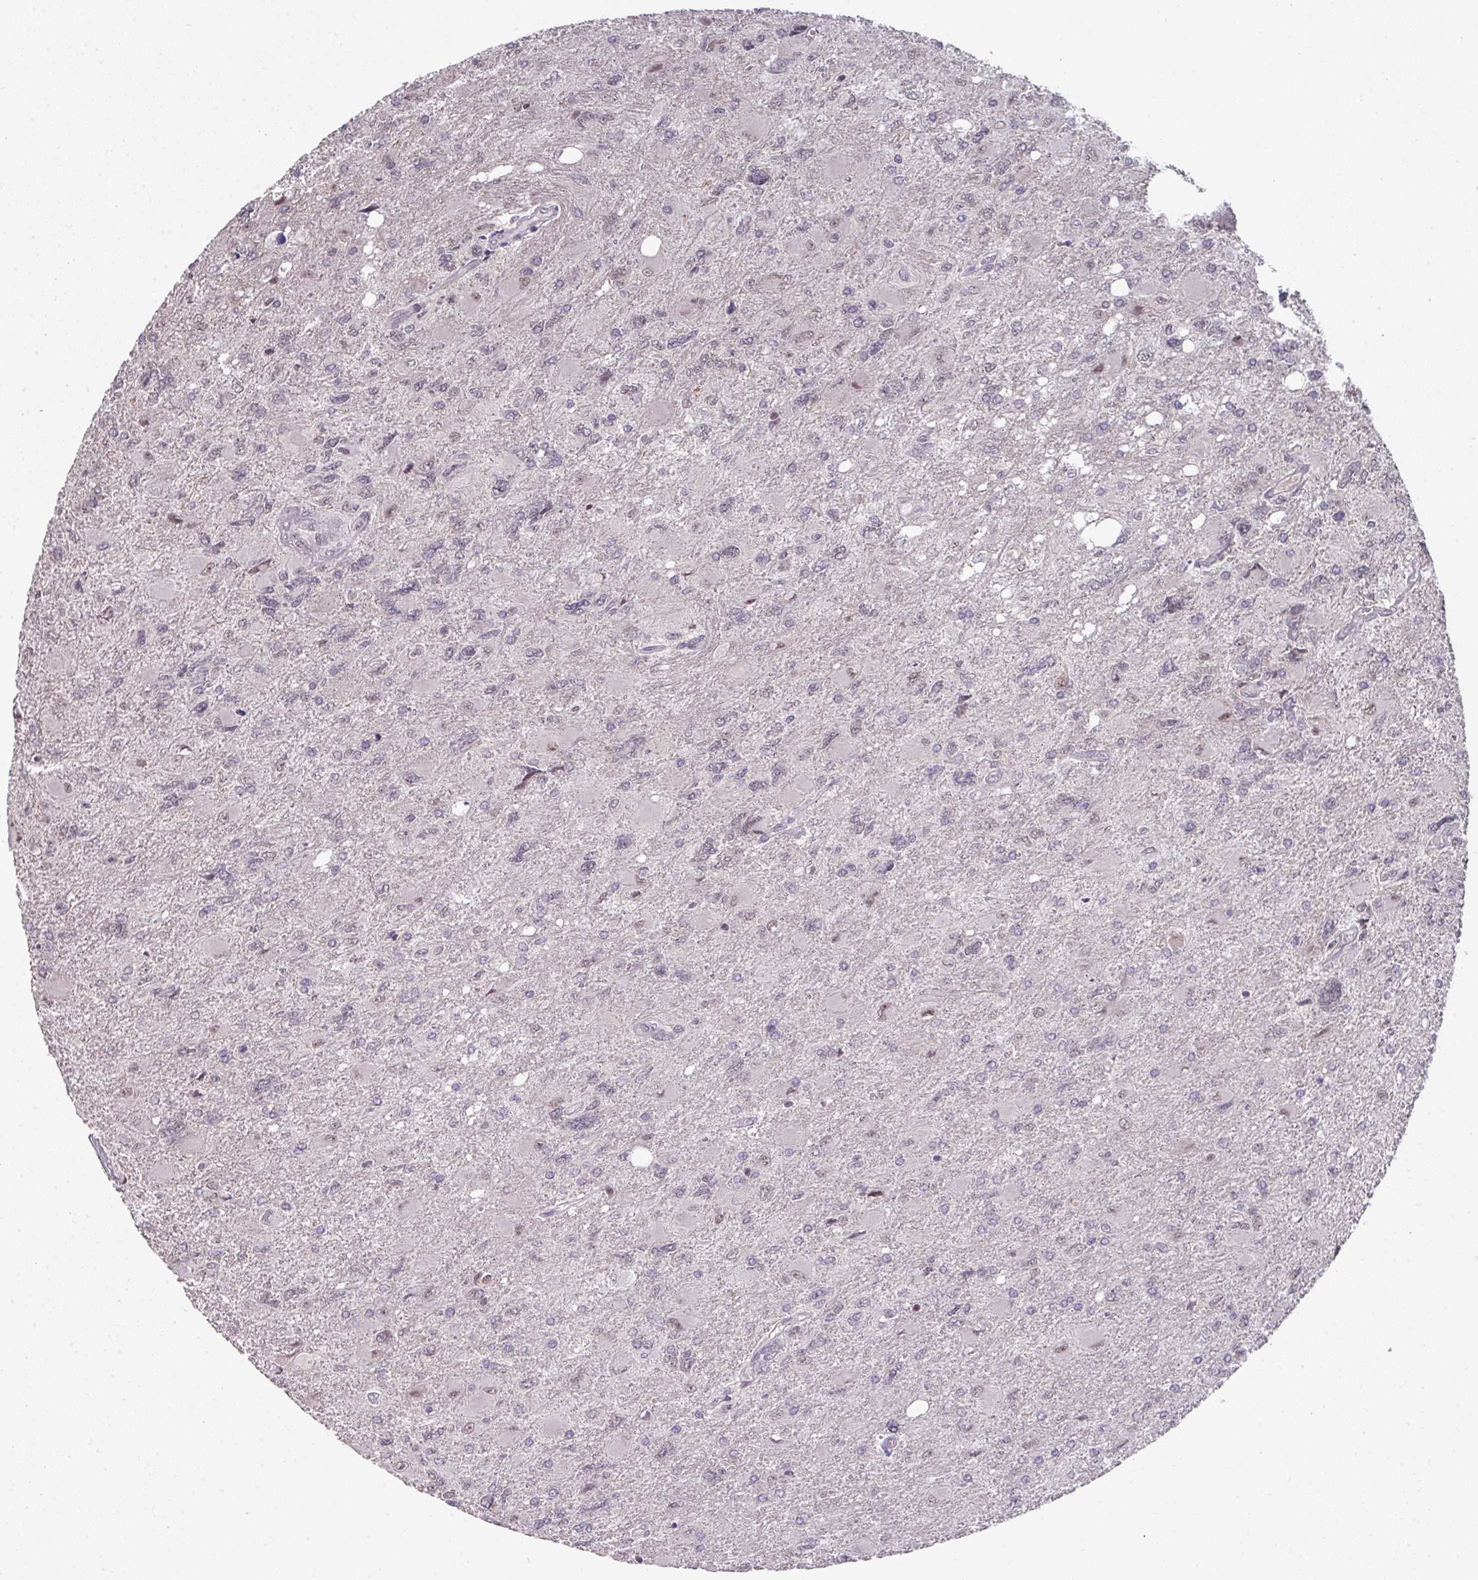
{"staining": {"intensity": "moderate", "quantity": "25%-75%", "location": "nuclear"}, "tissue": "glioma", "cell_type": "Tumor cells", "image_type": "cancer", "snomed": [{"axis": "morphology", "description": "Glioma, malignant, High grade"}, {"axis": "topography", "description": "Brain"}], "caption": "This is an image of immunohistochemistry staining of malignant high-grade glioma, which shows moderate expression in the nuclear of tumor cells.", "gene": "GTF2H3", "patient": {"sex": "male", "age": 67}}